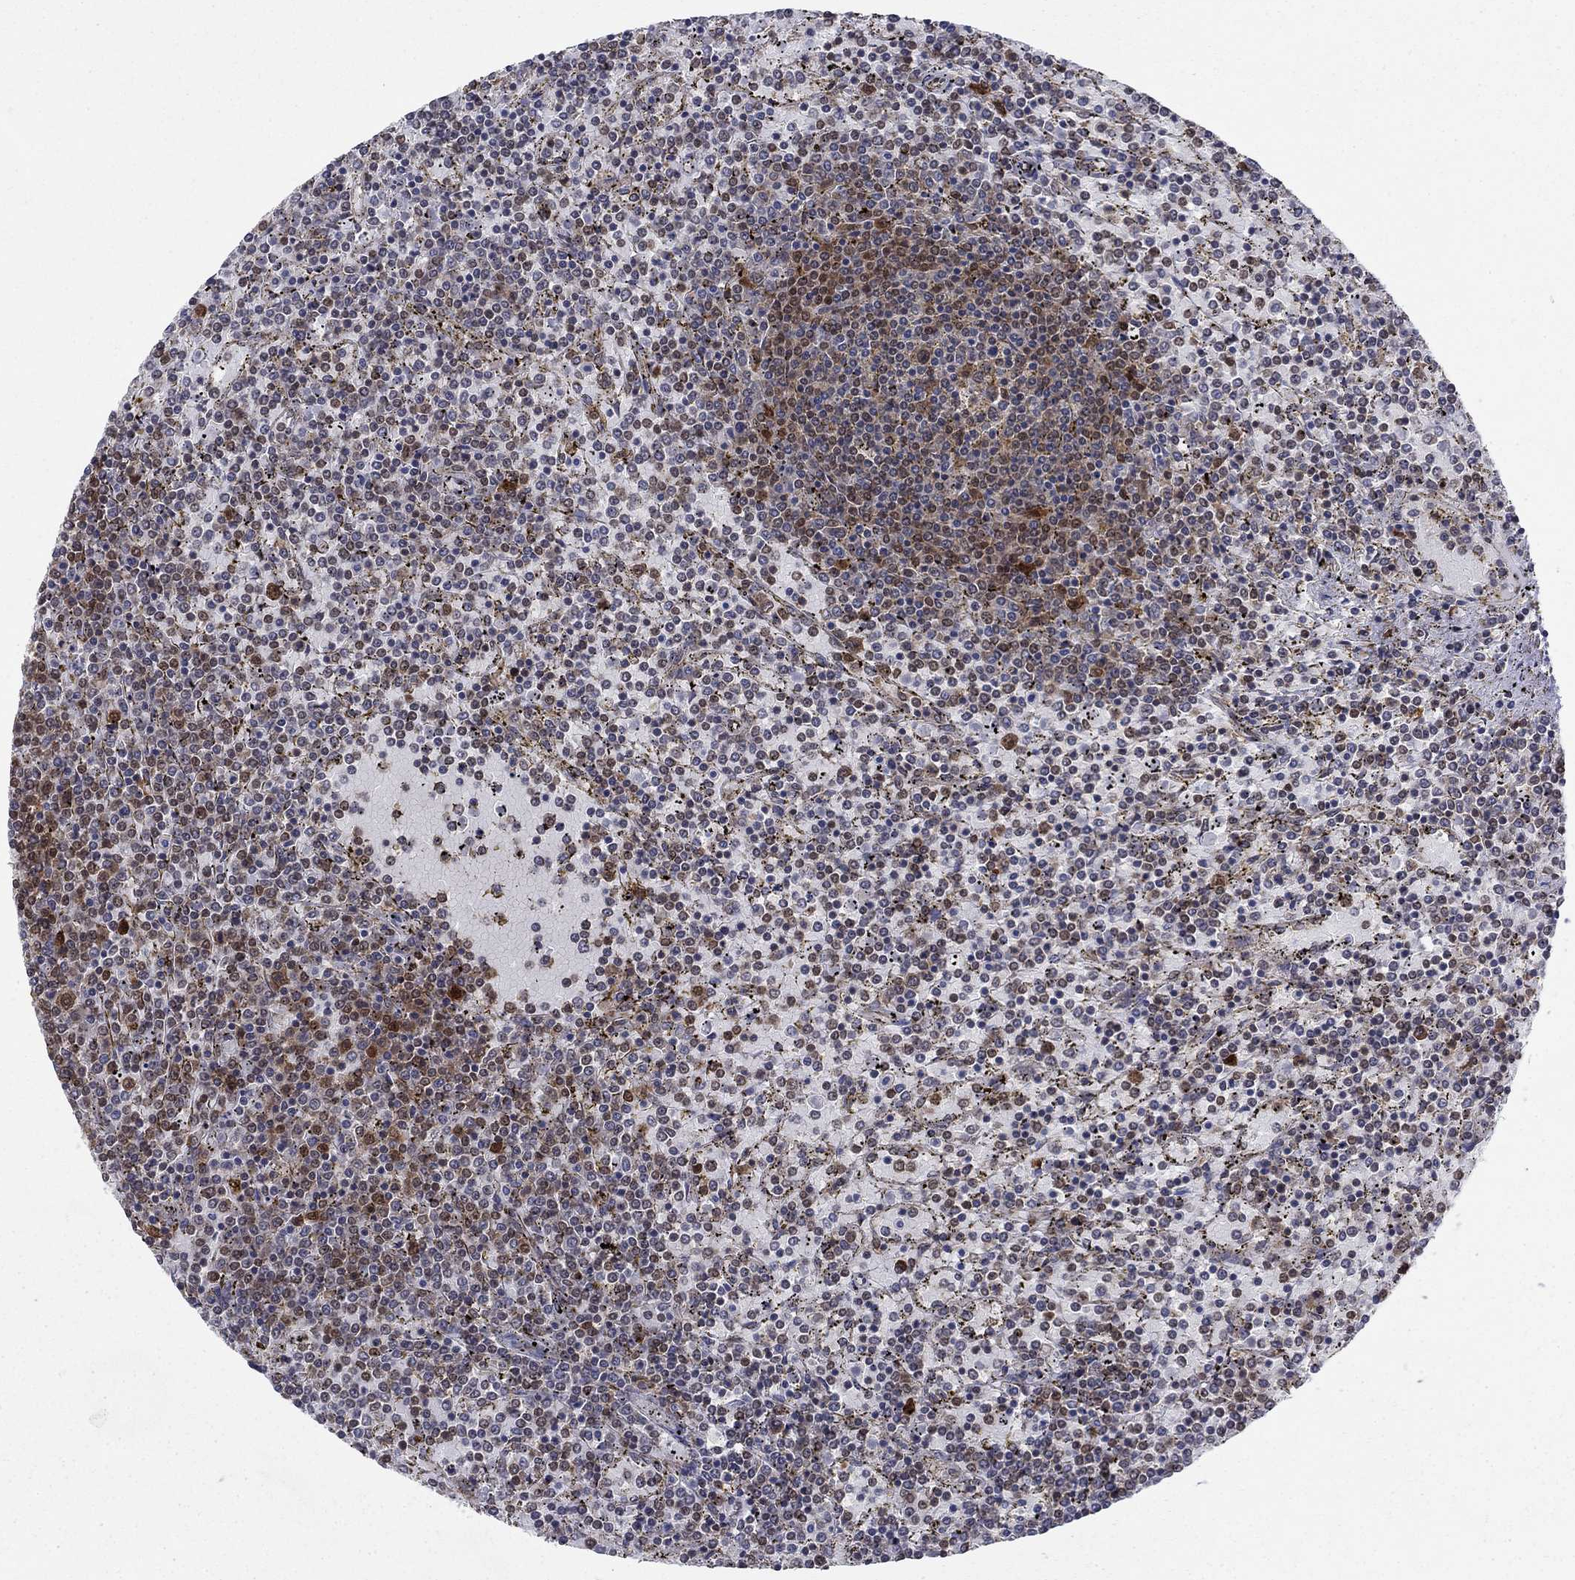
{"staining": {"intensity": "negative", "quantity": "none", "location": "none"}, "tissue": "lymphoma", "cell_type": "Tumor cells", "image_type": "cancer", "snomed": [{"axis": "morphology", "description": "Malignant lymphoma, non-Hodgkin's type, Low grade"}, {"axis": "topography", "description": "Spleen"}], "caption": "Tumor cells show no significant positivity in lymphoma. (Brightfield microscopy of DAB immunohistochemistry at high magnification).", "gene": "FKBP4", "patient": {"sex": "female", "age": 77}}